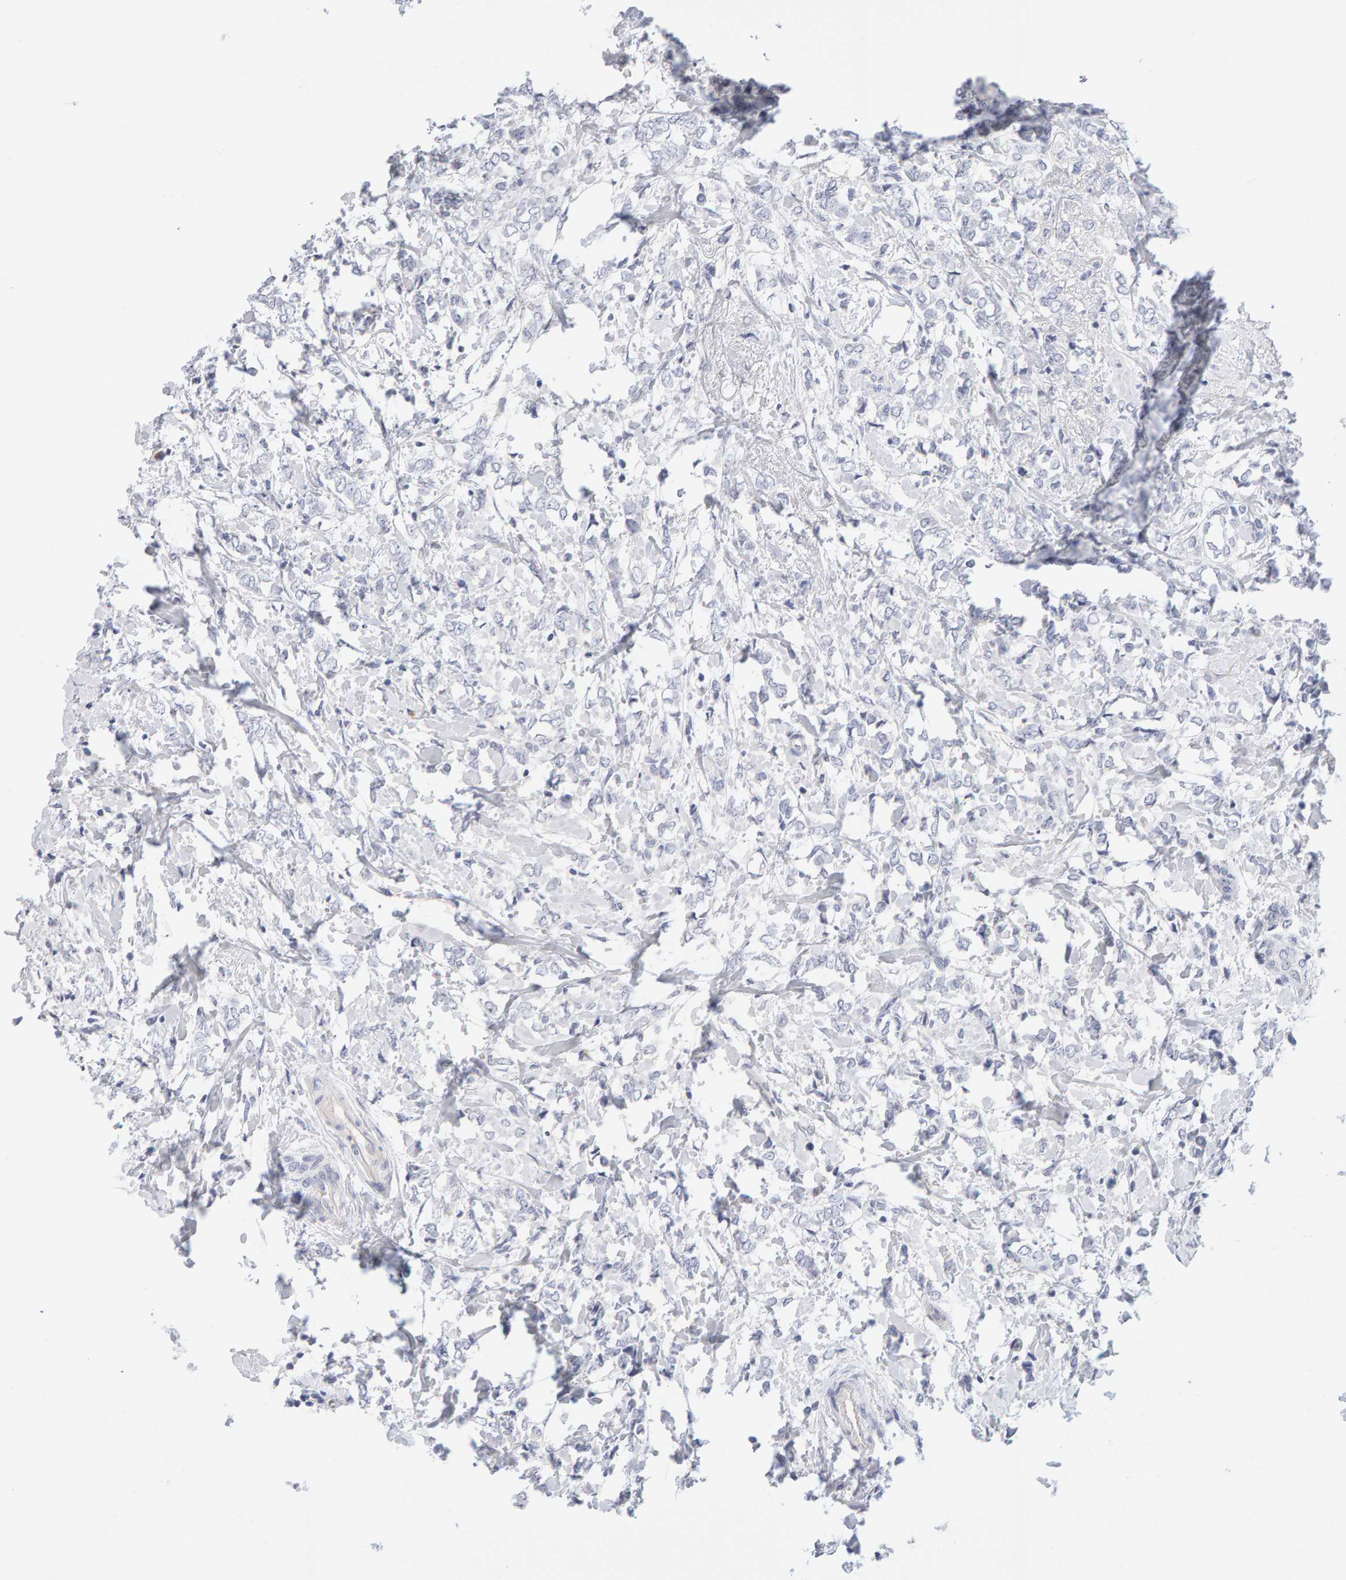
{"staining": {"intensity": "negative", "quantity": "none", "location": "none"}, "tissue": "breast cancer", "cell_type": "Tumor cells", "image_type": "cancer", "snomed": [{"axis": "morphology", "description": "Normal tissue, NOS"}, {"axis": "morphology", "description": "Lobular carcinoma"}, {"axis": "topography", "description": "Breast"}], "caption": "Human lobular carcinoma (breast) stained for a protein using immunohistochemistry shows no positivity in tumor cells.", "gene": "METRNL", "patient": {"sex": "female", "age": 47}}